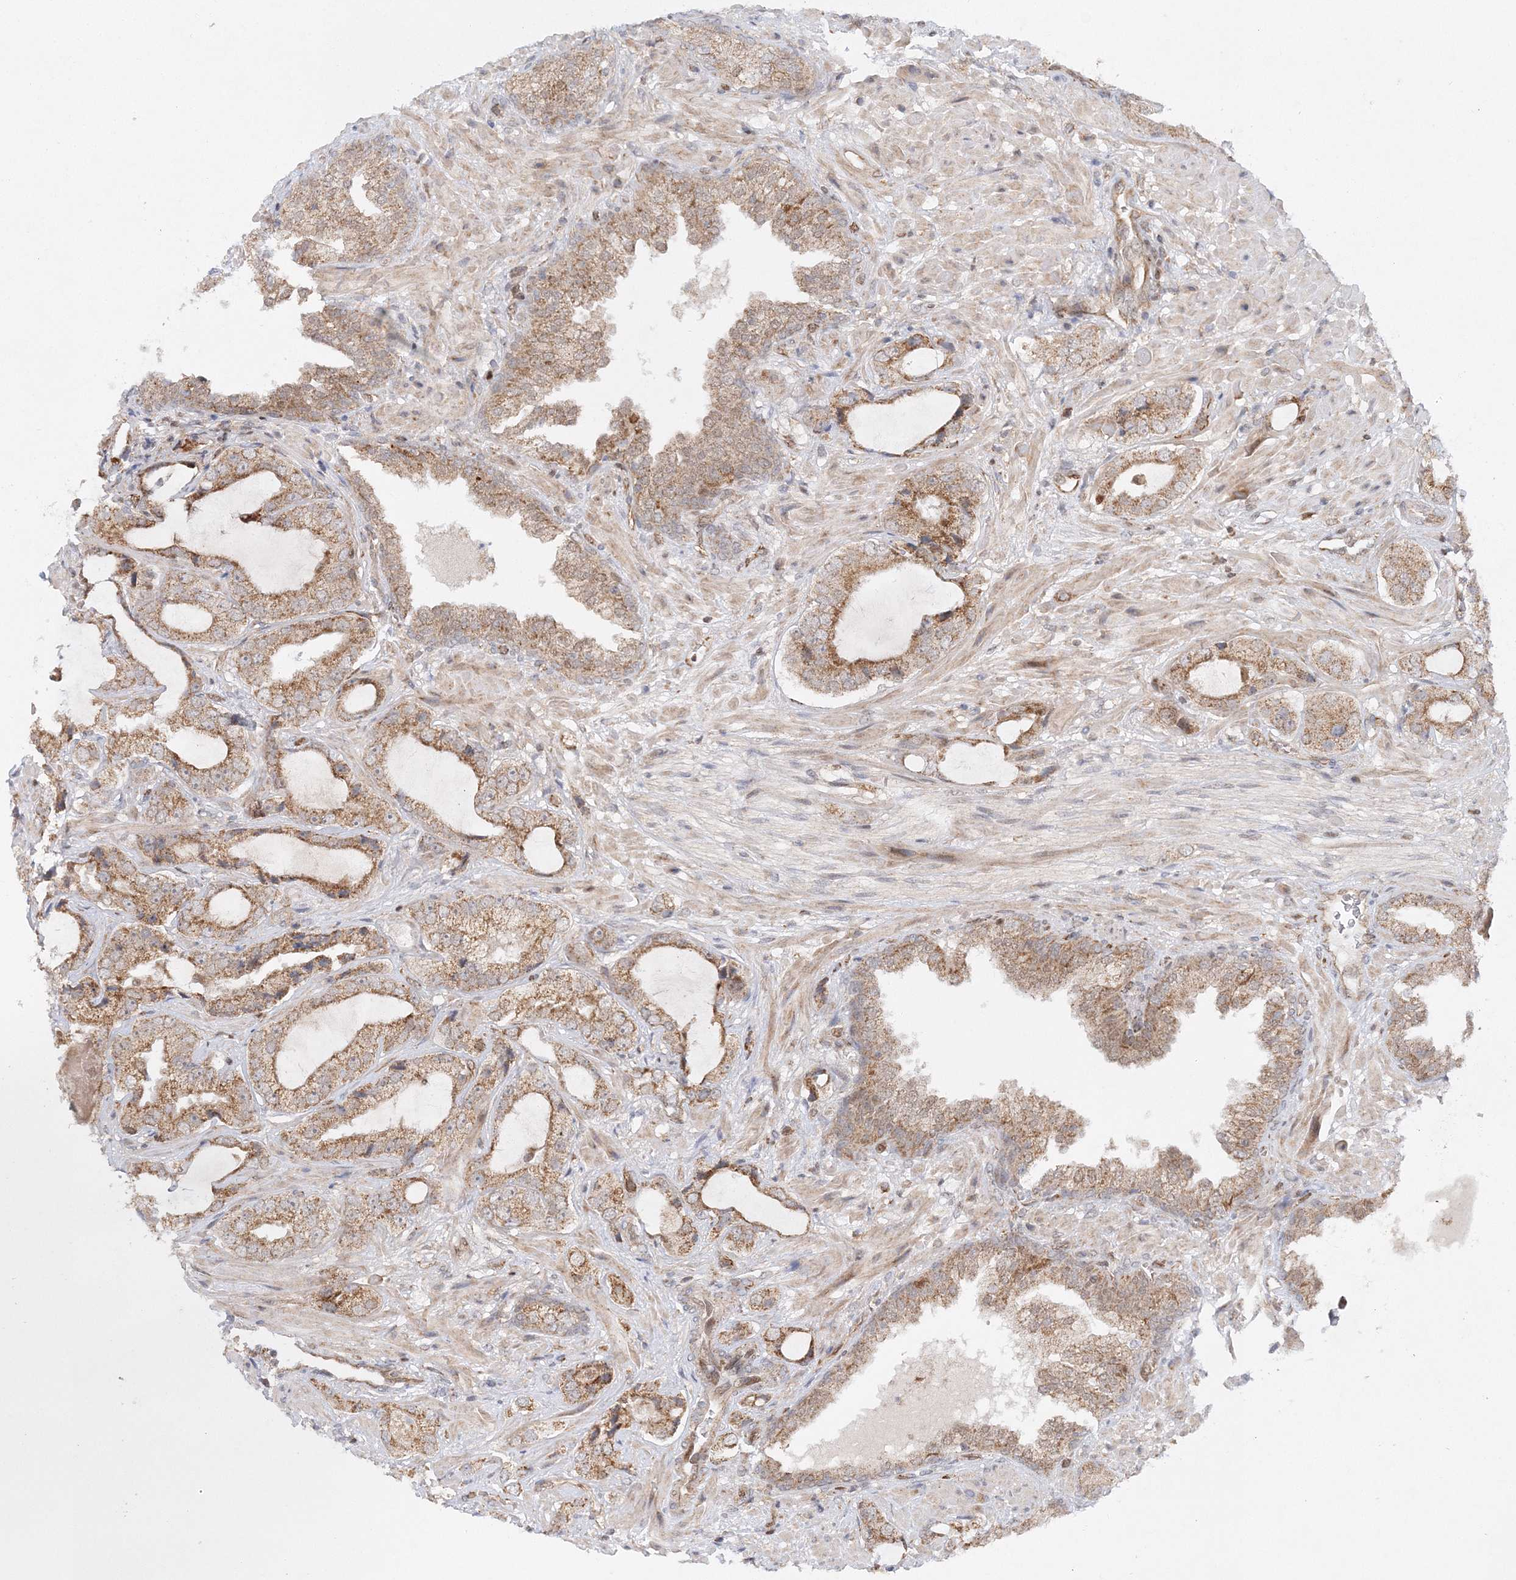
{"staining": {"intensity": "moderate", "quantity": ">75%", "location": "cytoplasmic/membranous"}, "tissue": "prostate cancer", "cell_type": "Tumor cells", "image_type": "cancer", "snomed": [{"axis": "morphology", "description": "Normal tissue, NOS"}, {"axis": "morphology", "description": "Adenocarcinoma, High grade"}, {"axis": "topography", "description": "Prostate"}, {"axis": "topography", "description": "Peripheral nerve tissue"}], "caption": "Immunohistochemical staining of human prostate cancer displays medium levels of moderate cytoplasmic/membranous protein expression in approximately >75% of tumor cells.", "gene": "RAB11FIP2", "patient": {"sex": "male", "age": 59}}